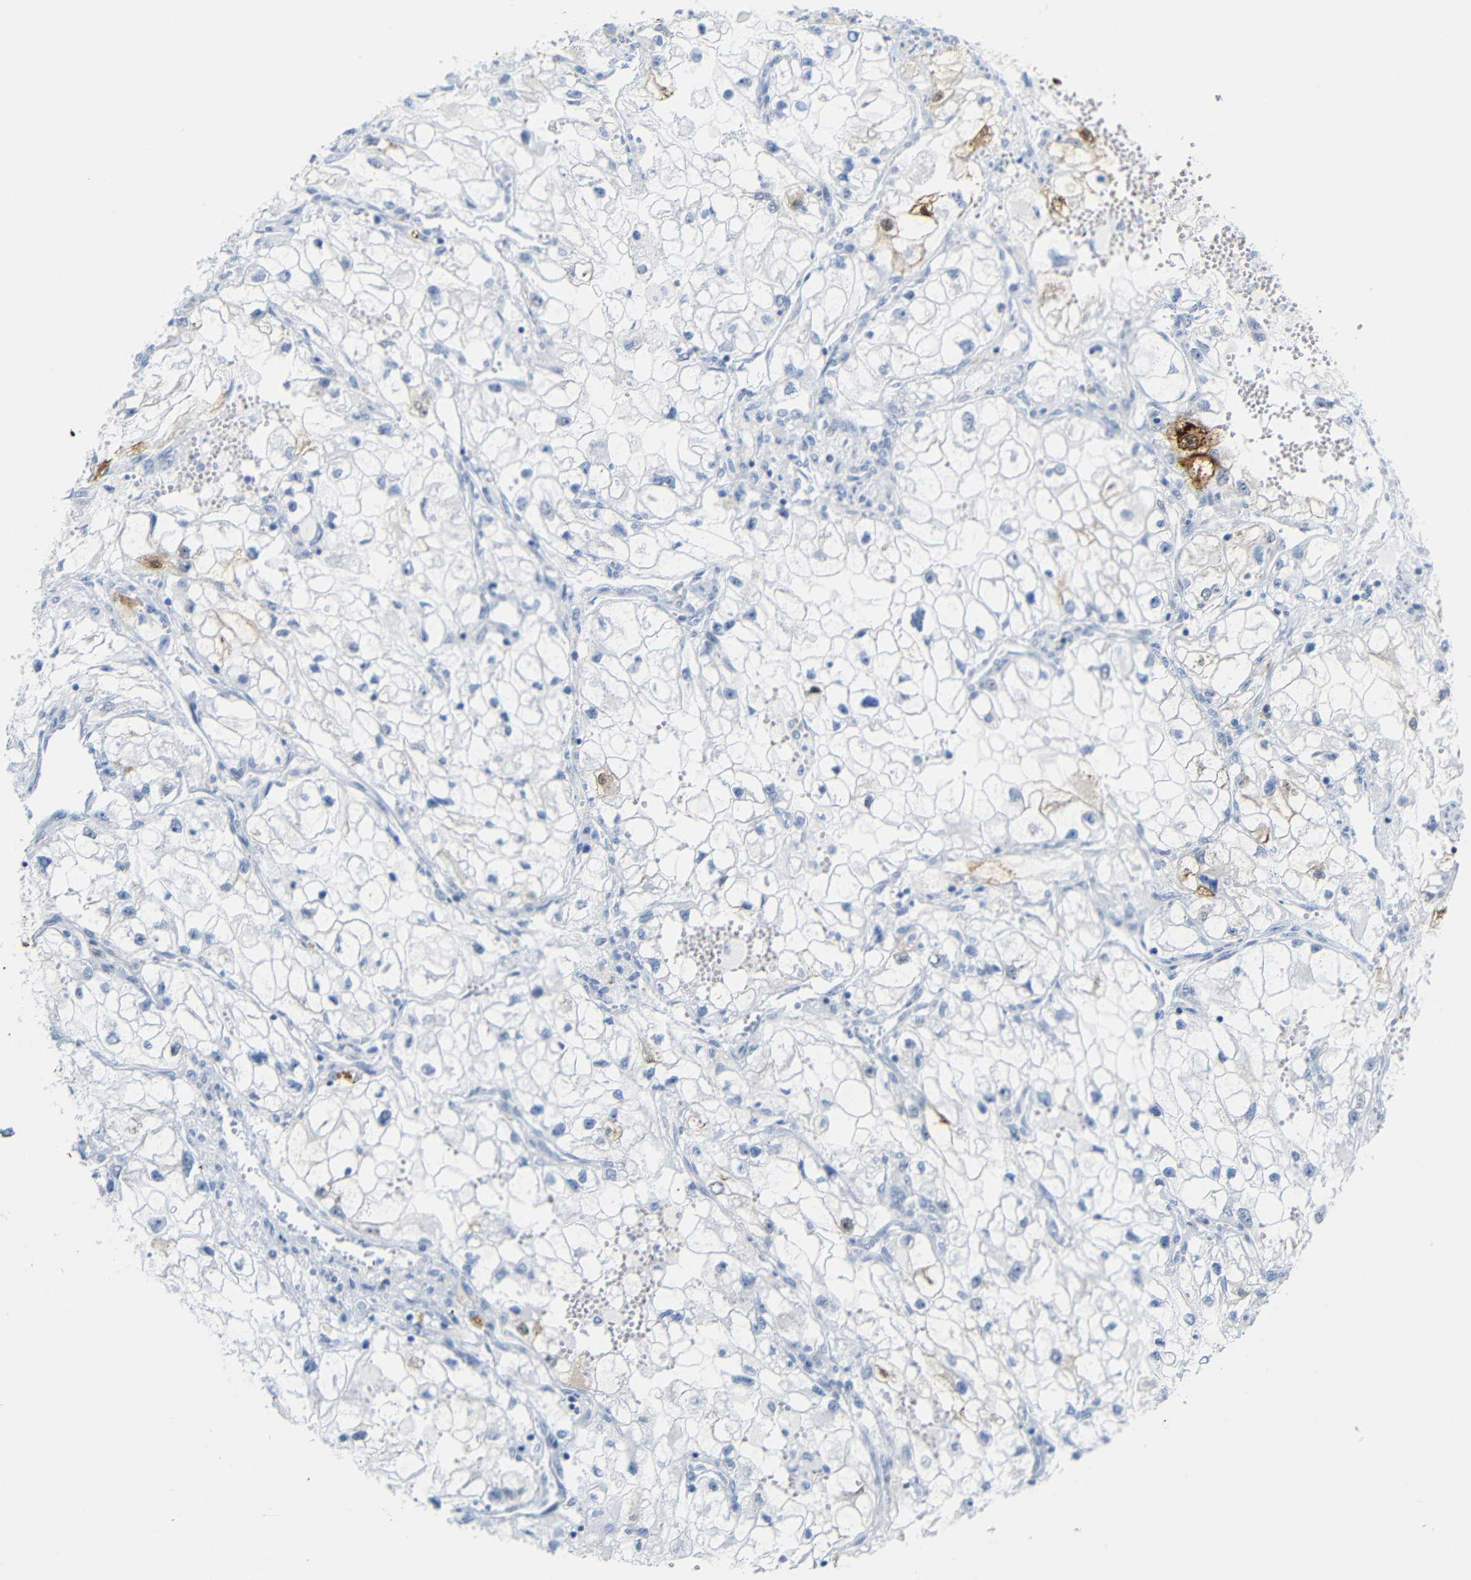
{"staining": {"intensity": "weak", "quantity": "<25%", "location": "cytoplasmic/membranous"}, "tissue": "renal cancer", "cell_type": "Tumor cells", "image_type": "cancer", "snomed": [{"axis": "morphology", "description": "Adenocarcinoma, NOS"}, {"axis": "topography", "description": "Kidney"}], "caption": "Immunohistochemistry photomicrograph of renal adenocarcinoma stained for a protein (brown), which exhibits no staining in tumor cells.", "gene": "MT1A", "patient": {"sex": "female", "age": 70}}